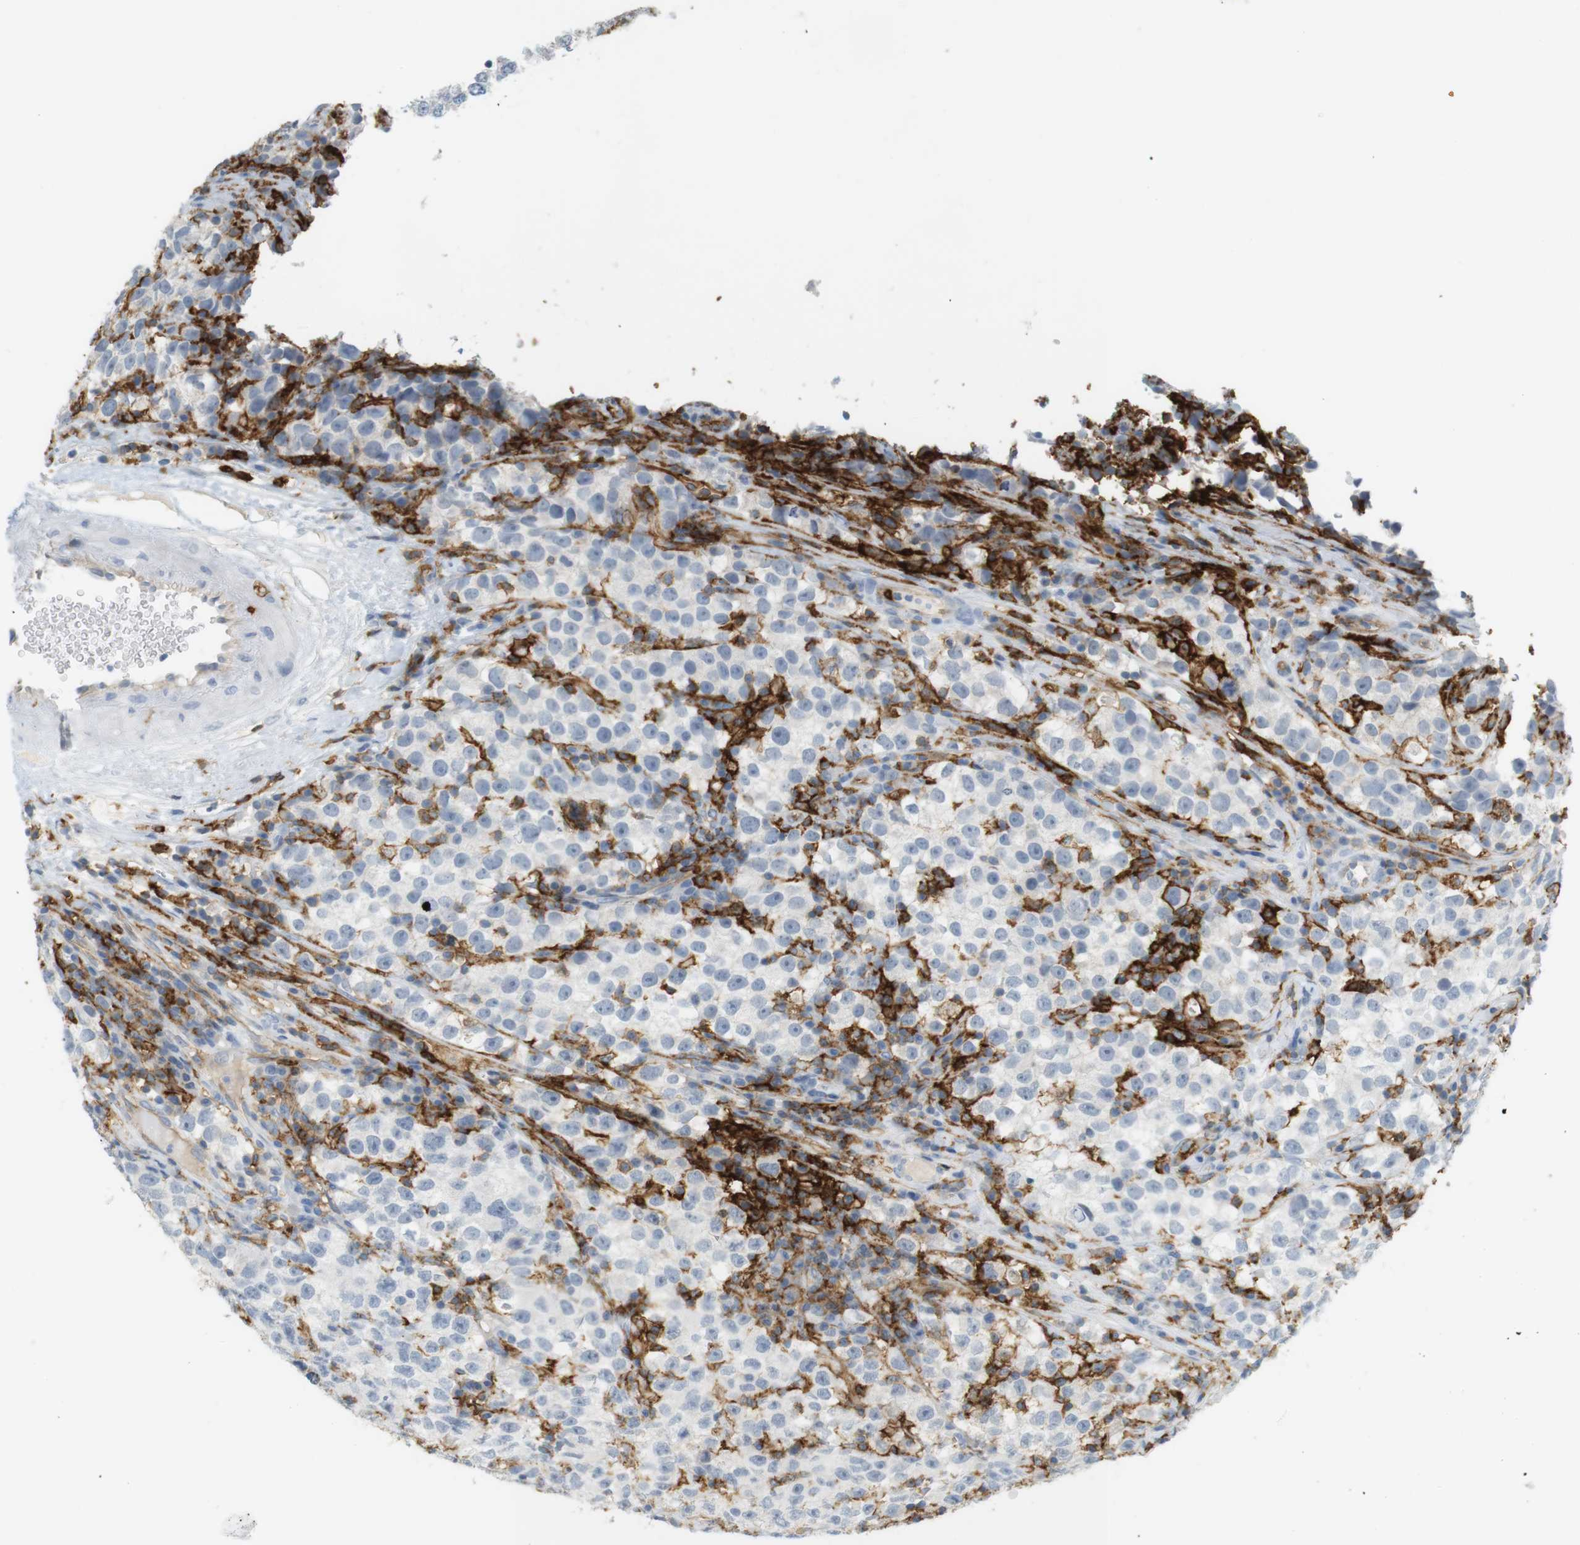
{"staining": {"intensity": "negative", "quantity": "none", "location": "none"}, "tissue": "testis cancer", "cell_type": "Tumor cells", "image_type": "cancer", "snomed": [{"axis": "morphology", "description": "Seminoma, NOS"}, {"axis": "topography", "description": "Testis"}], "caption": "The immunohistochemistry histopathology image has no significant positivity in tumor cells of testis seminoma tissue. (Immunohistochemistry, brightfield microscopy, high magnification).", "gene": "SIRPA", "patient": {"sex": "male", "age": 22}}